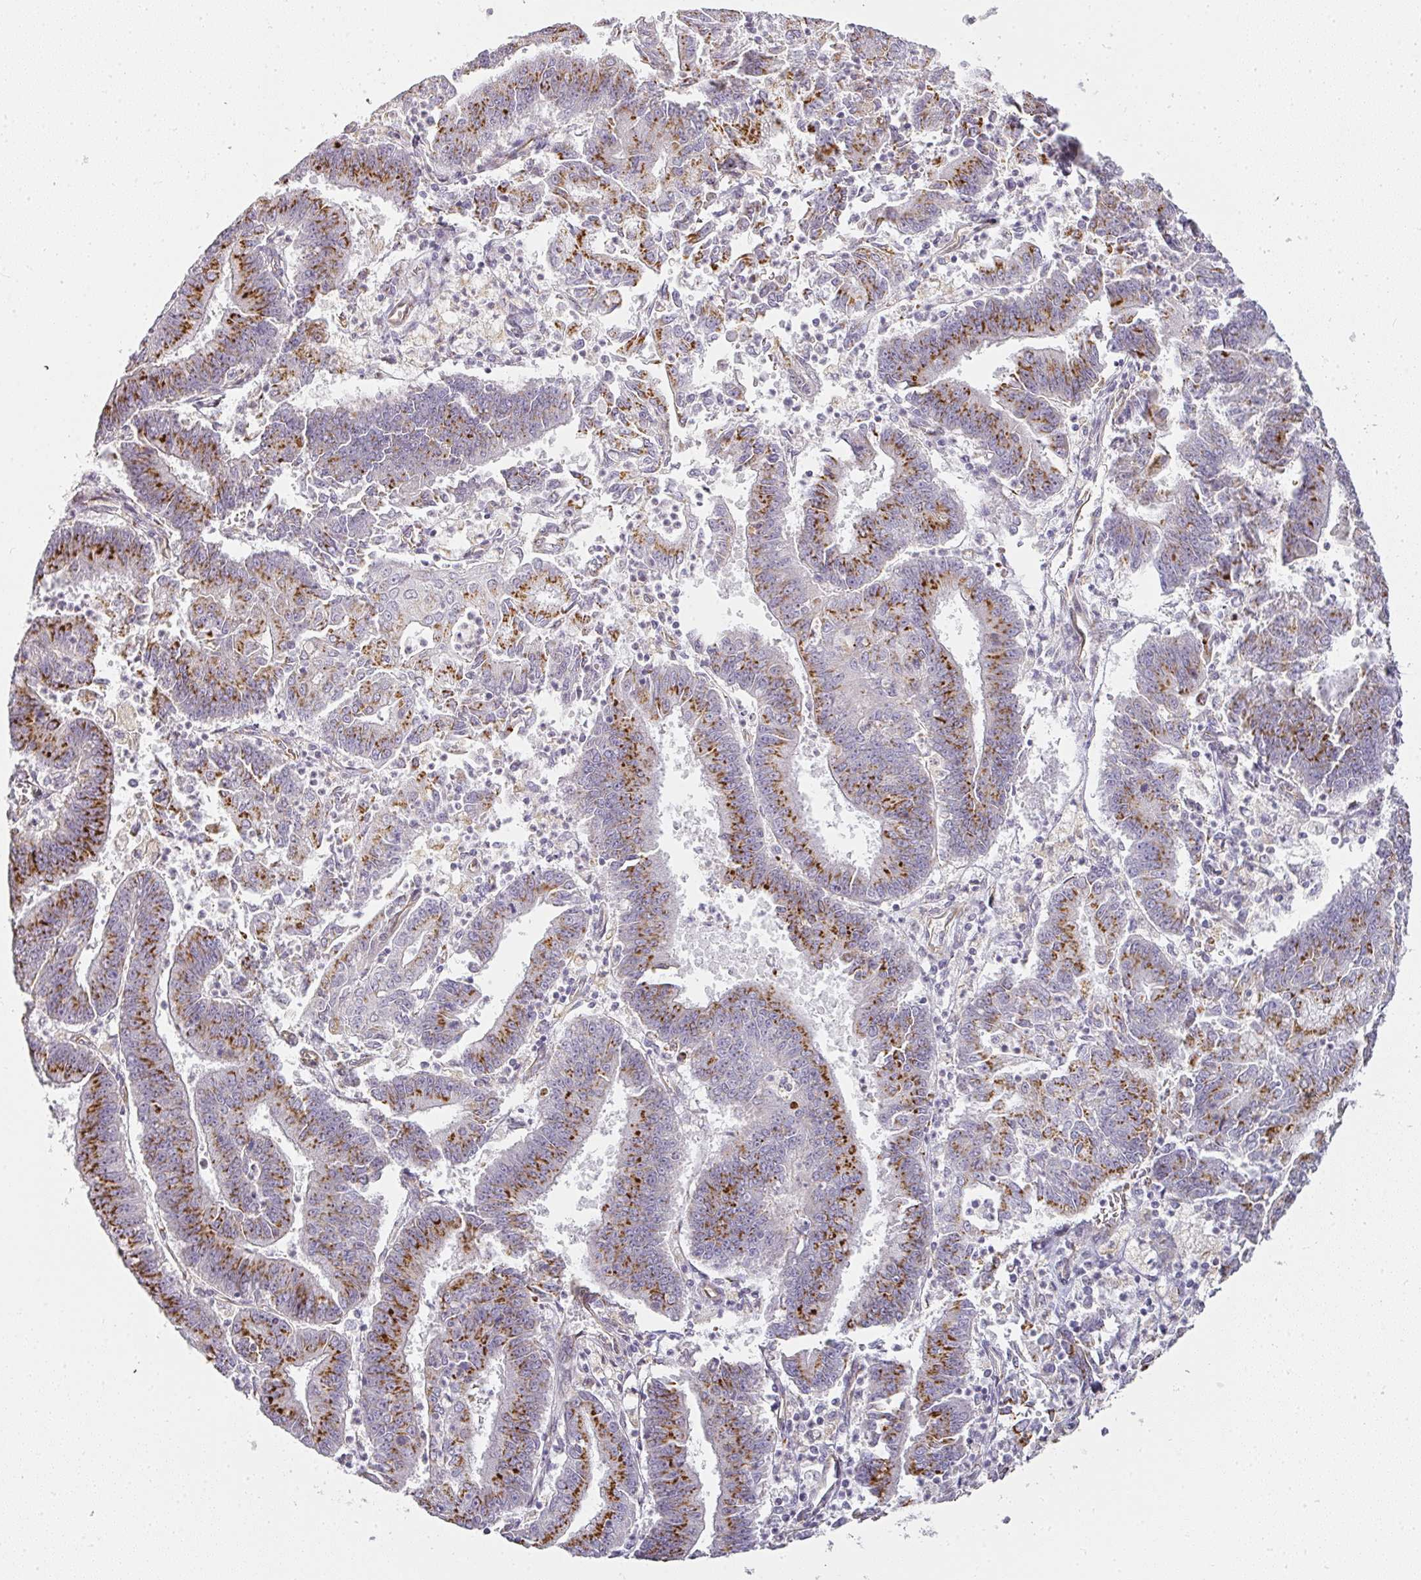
{"staining": {"intensity": "strong", "quantity": "25%-75%", "location": "cytoplasmic/membranous"}, "tissue": "endometrial cancer", "cell_type": "Tumor cells", "image_type": "cancer", "snomed": [{"axis": "morphology", "description": "Adenocarcinoma, NOS"}, {"axis": "topography", "description": "Endometrium"}], "caption": "The image displays a brown stain indicating the presence of a protein in the cytoplasmic/membranous of tumor cells in endometrial cancer (adenocarcinoma).", "gene": "ATP8B2", "patient": {"sex": "female", "age": 73}}